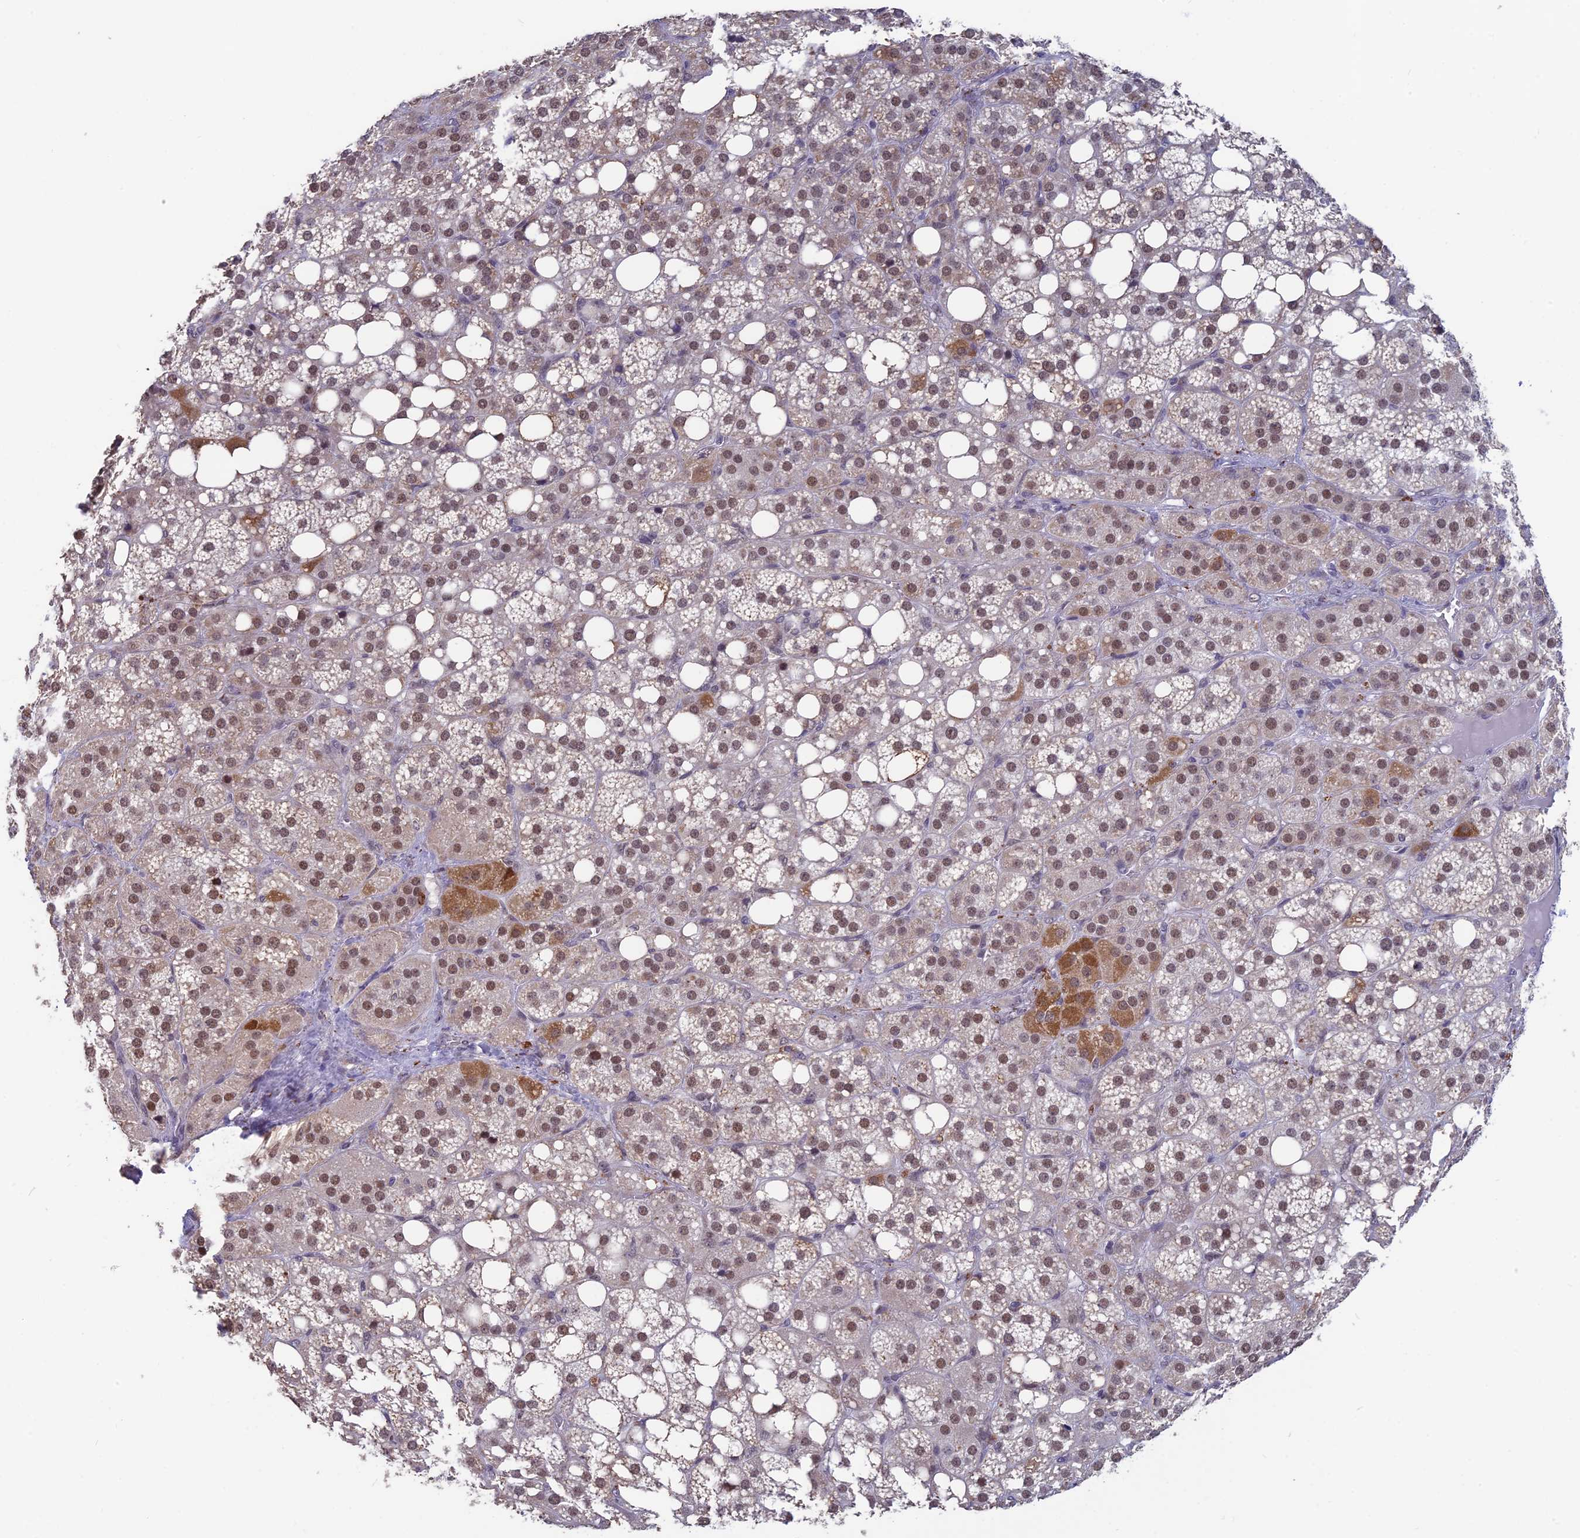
{"staining": {"intensity": "moderate", "quantity": ">75%", "location": "cytoplasmic/membranous,nuclear"}, "tissue": "adrenal gland", "cell_type": "Glandular cells", "image_type": "normal", "snomed": [{"axis": "morphology", "description": "Normal tissue, NOS"}, {"axis": "topography", "description": "Adrenal gland"}], "caption": "Glandular cells display medium levels of moderate cytoplasmic/membranous,nuclear staining in about >75% of cells in unremarkable human adrenal gland. The protein of interest is stained brown, and the nuclei are stained in blue (DAB IHC with brightfield microscopy, high magnification).", "gene": "MT", "patient": {"sex": "female", "age": 59}}